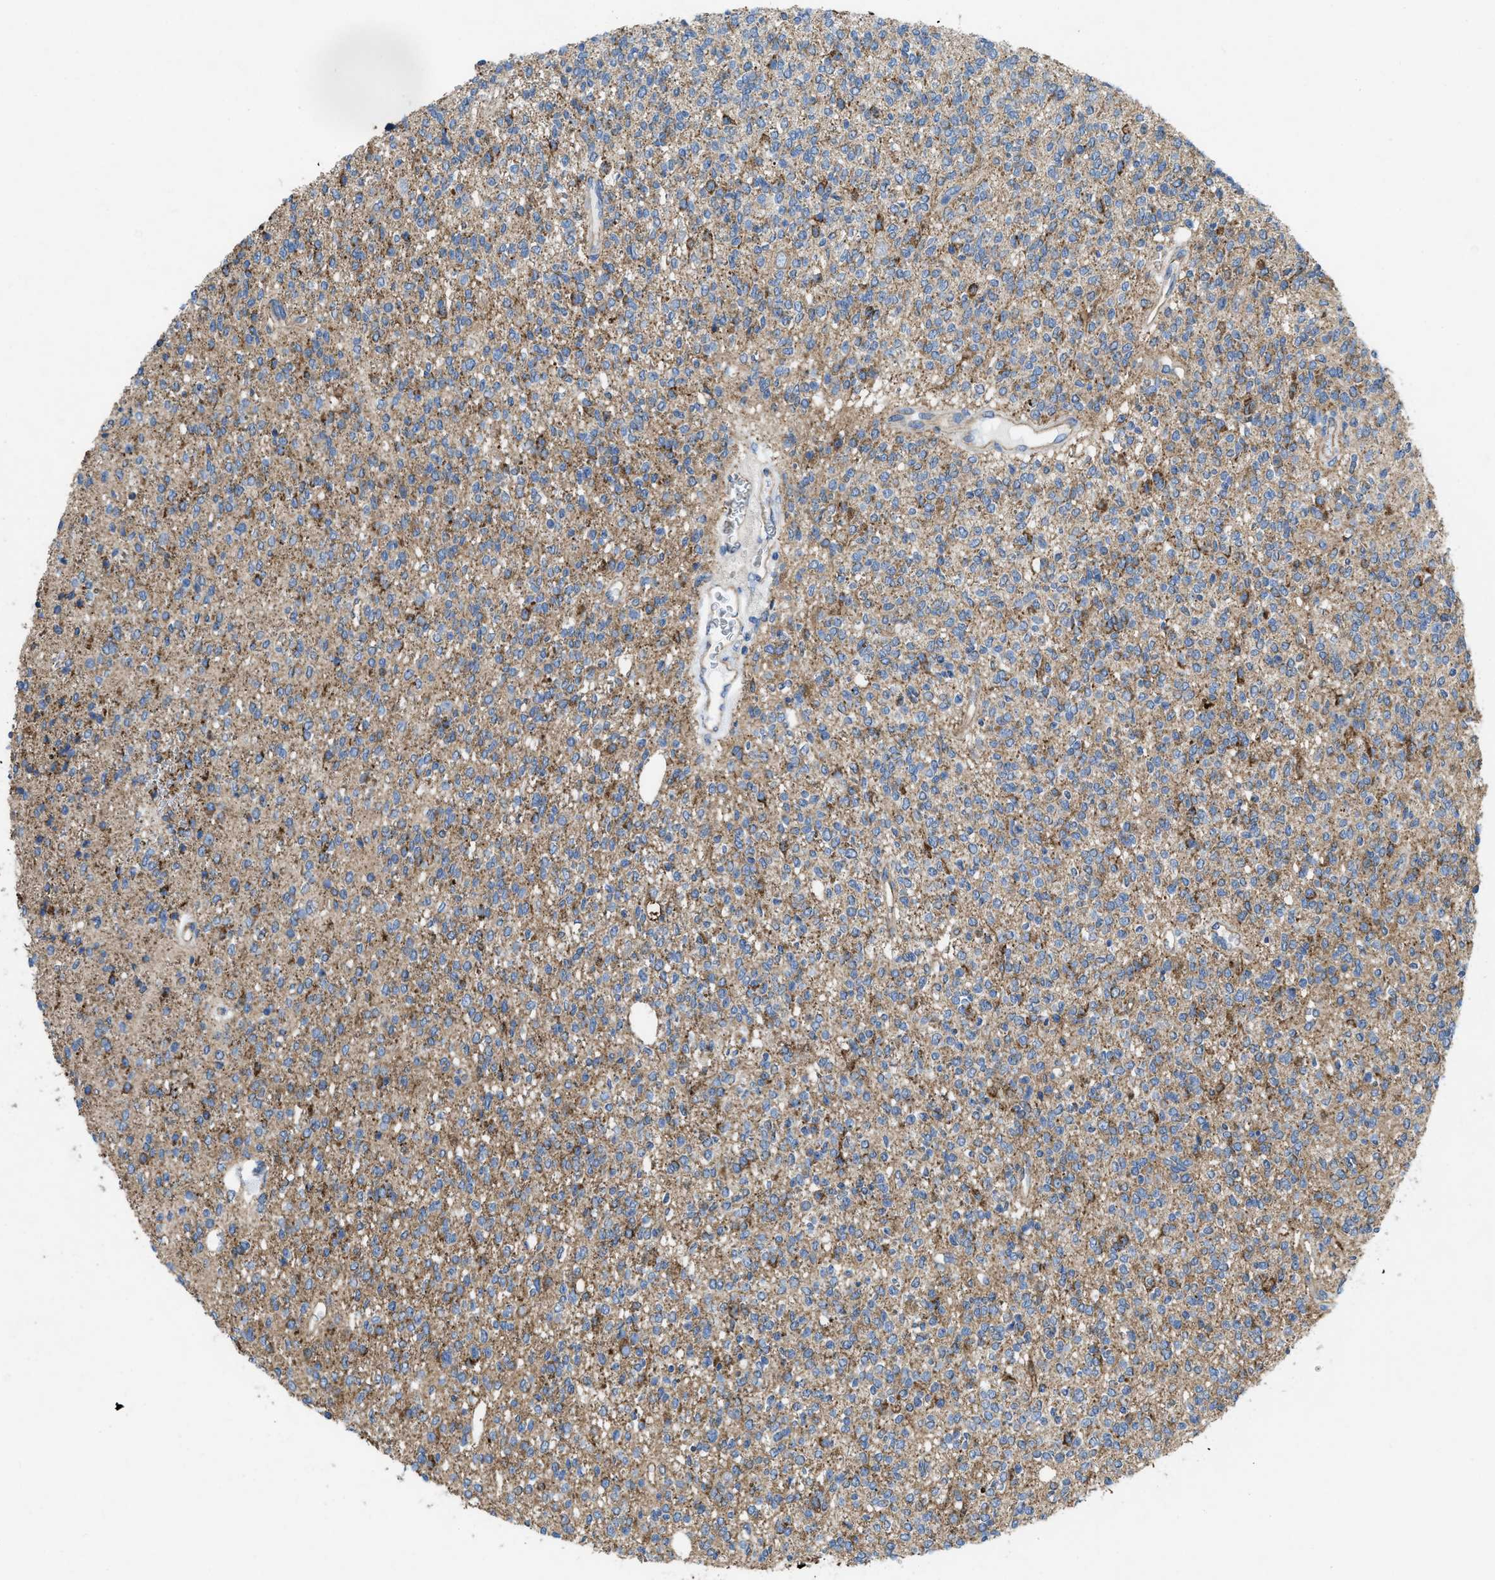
{"staining": {"intensity": "weak", "quantity": ">75%", "location": "cytoplasmic/membranous"}, "tissue": "glioma", "cell_type": "Tumor cells", "image_type": "cancer", "snomed": [{"axis": "morphology", "description": "Glioma, malignant, High grade"}, {"axis": "topography", "description": "Brain"}], "caption": "Protein expression analysis of human malignant glioma (high-grade) reveals weak cytoplasmic/membranous positivity in approximately >75% of tumor cells.", "gene": "DOLPP1", "patient": {"sex": "male", "age": 34}}